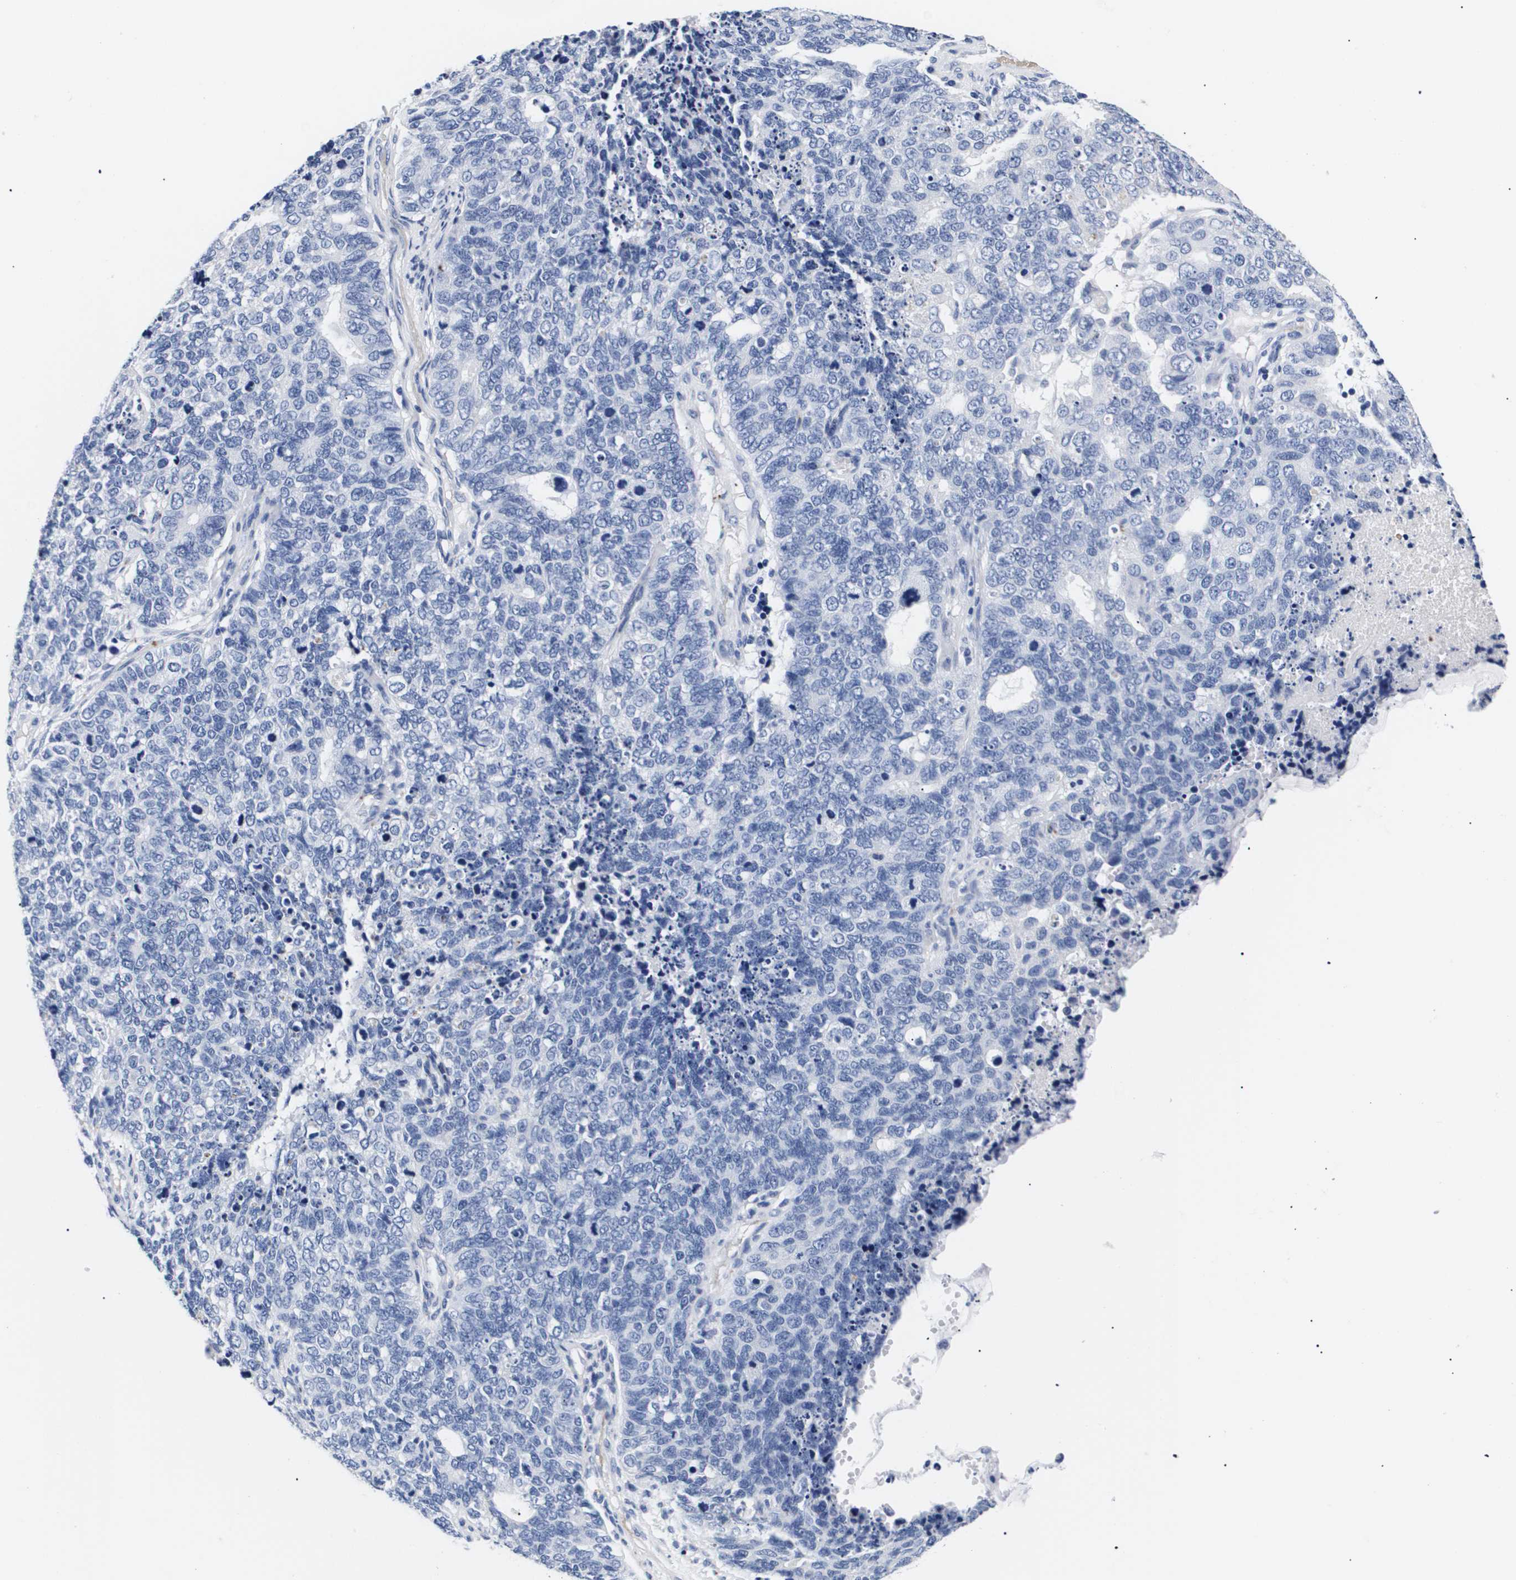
{"staining": {"intensity": "negative", "quantity": "none", "location": "none"}, "tissue": "cervical cancer", "cell_type": "Tumor cells", "image_type": "cancer", "snomed": [{"axis": "morphology", "description": "Squamous cell carcinoma, NOS"}, {"axis": "topography", "description": "Cervix"}], "caption": "An IHC image of cervical squamous cell carcinoma is shown. There is no staining in tumor cells of cervical squamous cell carcinoma.", "gene": "ATP6V0A4", "patient": {"sex": "female", "age": 63}}